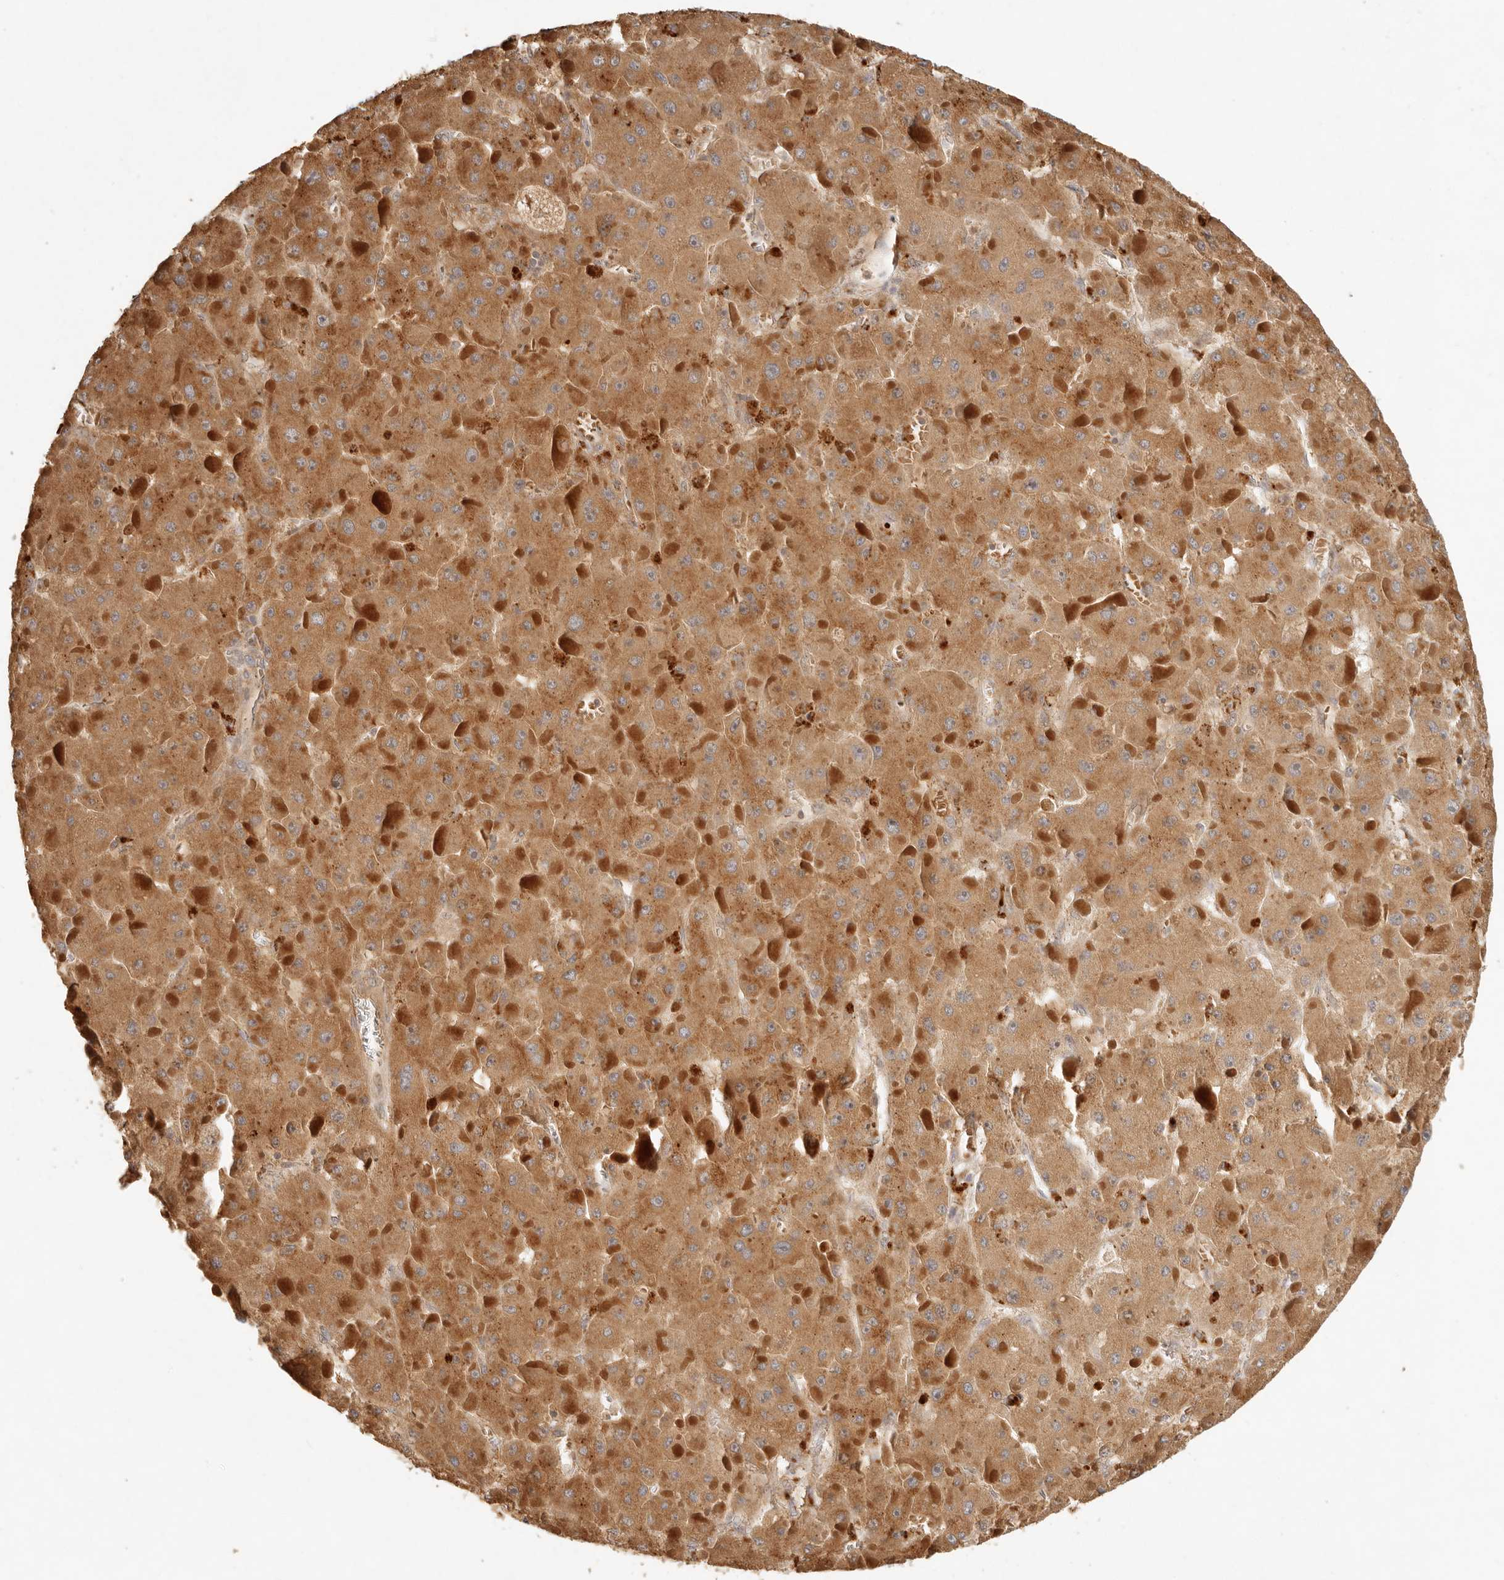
{"staining": {"intensity": "moderate", "quantity": ">75%", "location": "cytoplasmic/membranous"}, "tissue": "liver cancer", "cell_type": "Tumor cells", "image_type": "cancer", "snomed": [{"axis": "morphology", "description": "Carcinoma, Hepatocellular, NOS"}, {"axis": "topography", "description": "Liver"}], "caption": "The immunohistochemical stain highlights moderate cytoplasmic/membranous positivity in tumor cells of liver cancer (hepatocellular carcinoma) tissue.", "gene": "ANKRD61", "patient": {"sex": "female", "age": 73}}